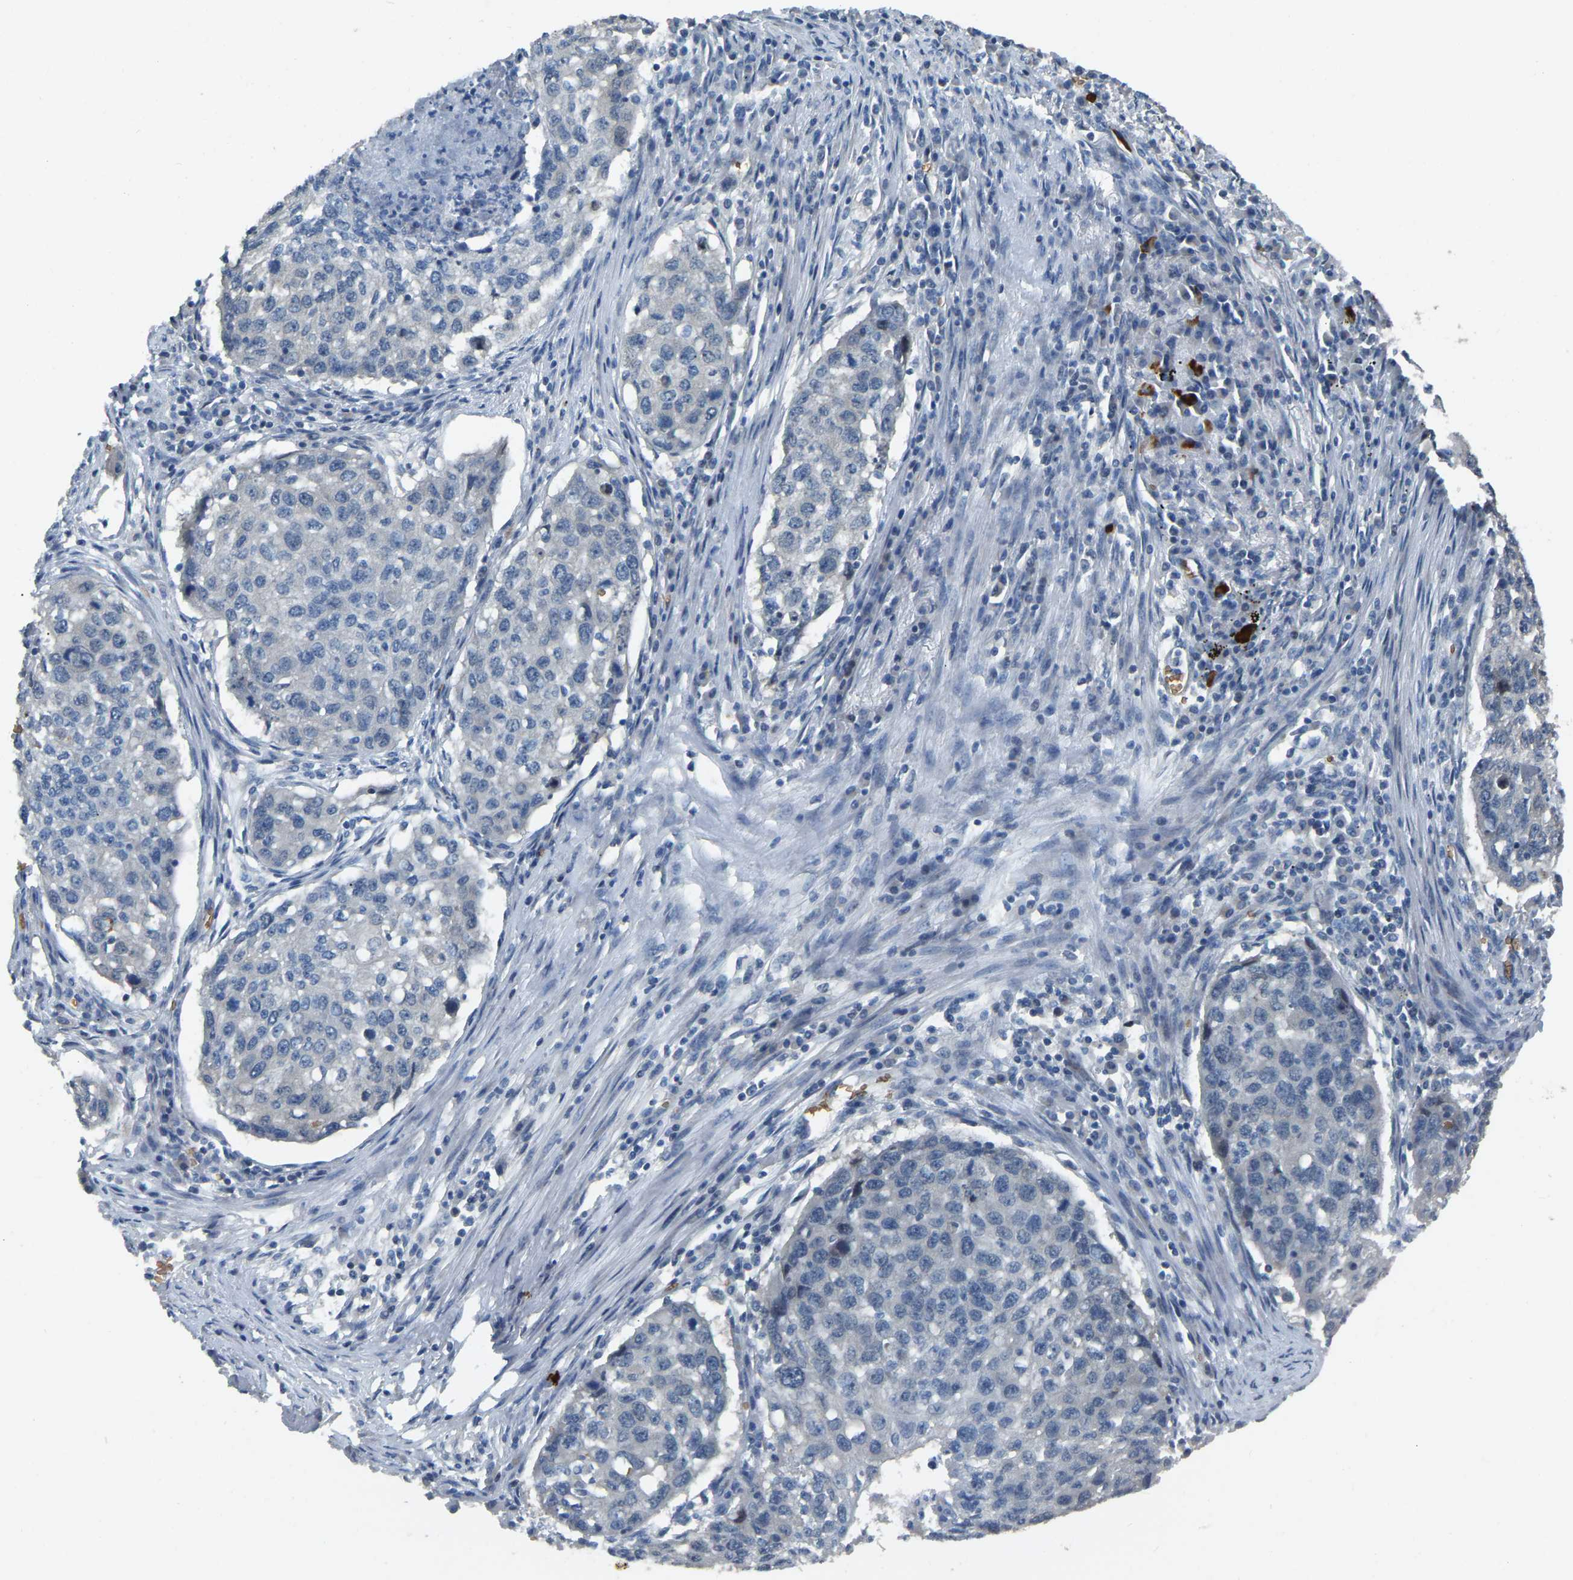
{"staining": {"intensity": "negative", "quantity": "none", "location": "none"}, "tissue": "lung cancer", "cell_type": "Tumor cells", "image_type": "cancer", "snomed": [{"axis": "morphology", "description": "Squamous cell carcinoma, NOS"}, {"axis": "topography", "description": "Lung"}], "caption": "High magnification brightfield microscopy of squamous cell carcinoma (lung) stained with DAB (3,3'-diaminobenzidine) (brown) and counterstained with hematoxylin (blue): tumor cells show no significant expression.", "gene": "CFAP298", "patient": {"sex": "female", "age": 63}}